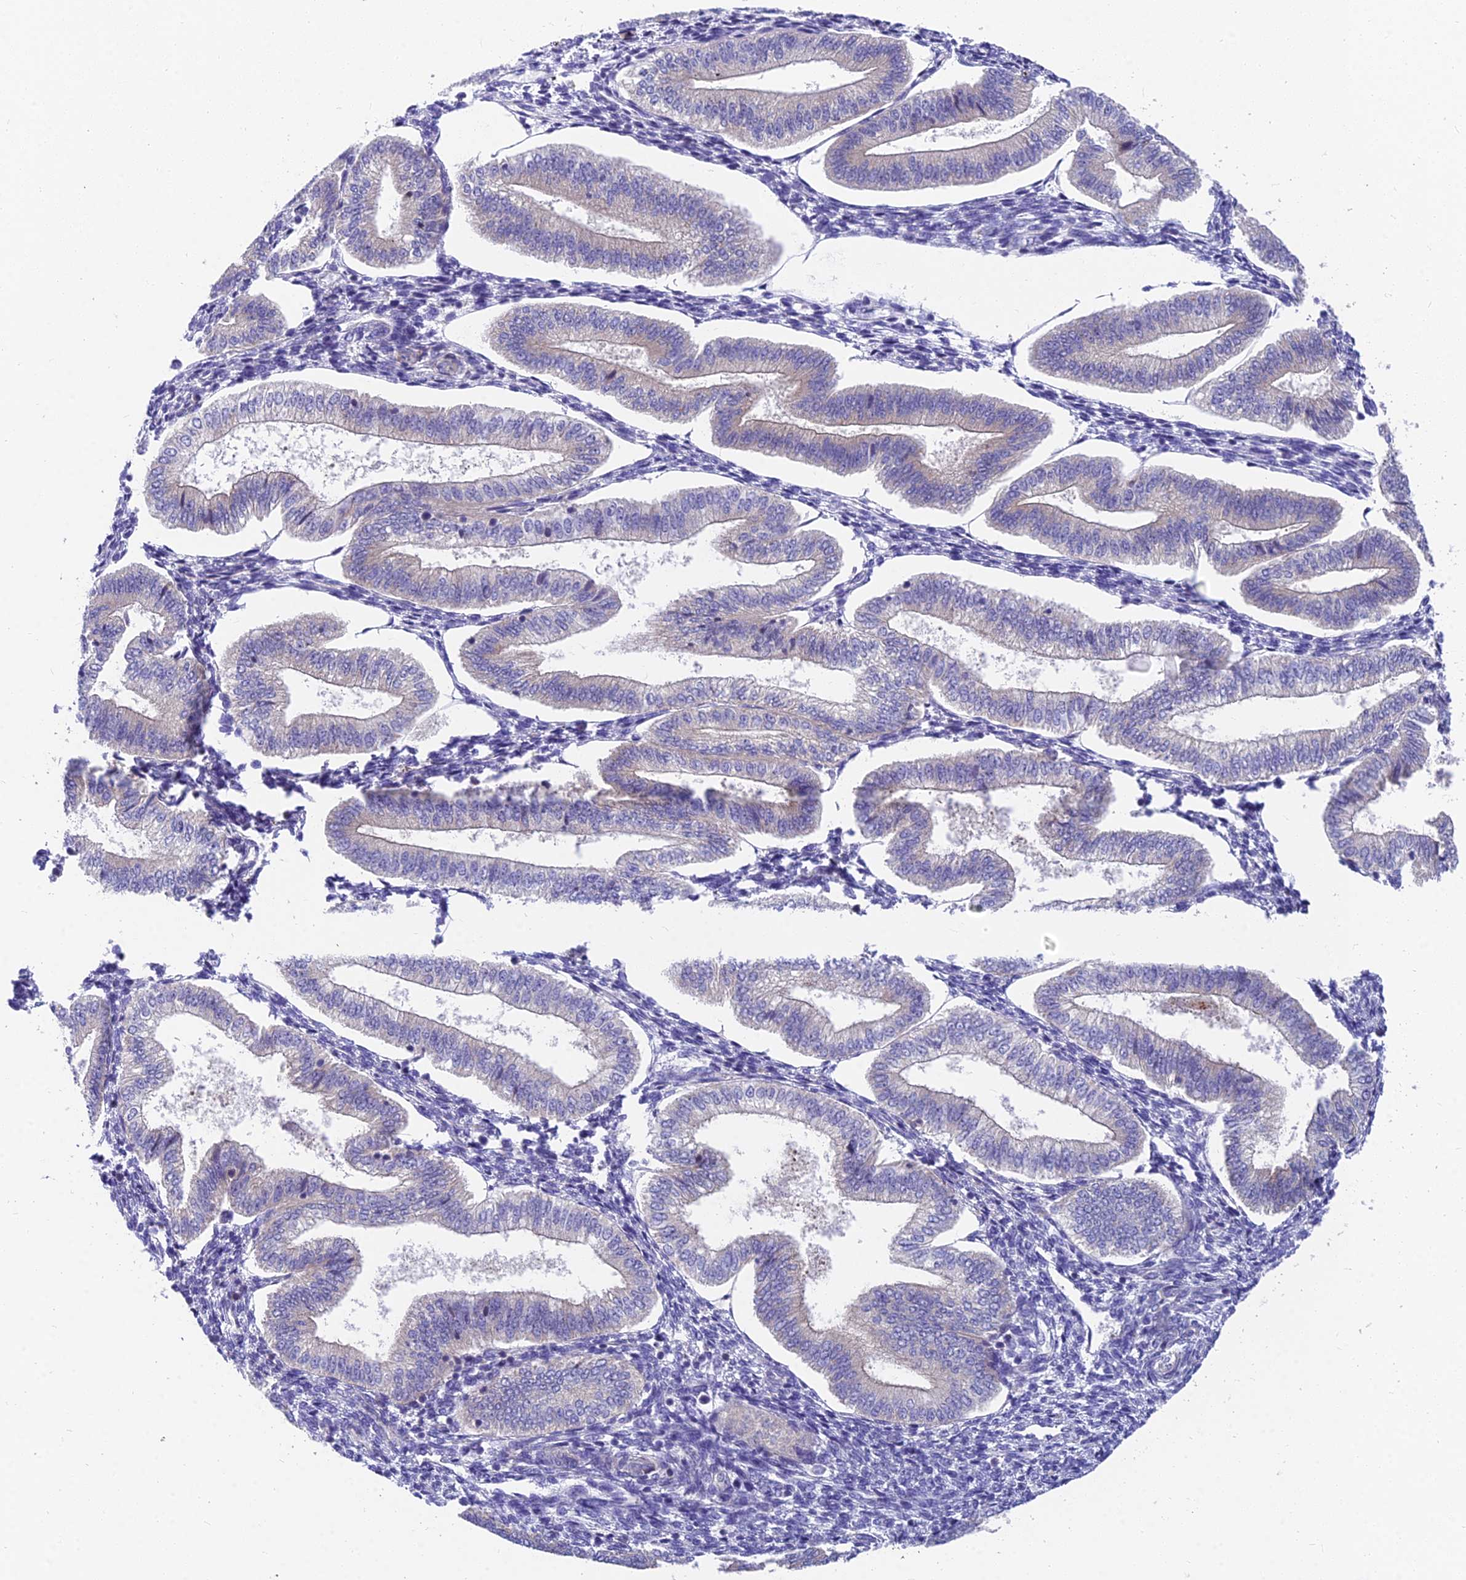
{"staining": {"intensity": "negative", "quantity": "none", "location": "none"}, "tissue": "endometrium", "cell_type": "Cells in endometrial stroma", "image_type": "normal", "snomed": [{"axis": "morphology", "description": "Normal tissue, NOS"}, {"axis": "topography", "description": "Endometrium"}], "caption": "Immunohistochemical staining of benign endometrium reveals no significant expression in cells in endometrial stroma.", "gene": "MVB12A", "patient": {"sex": "female", "age": 34}}